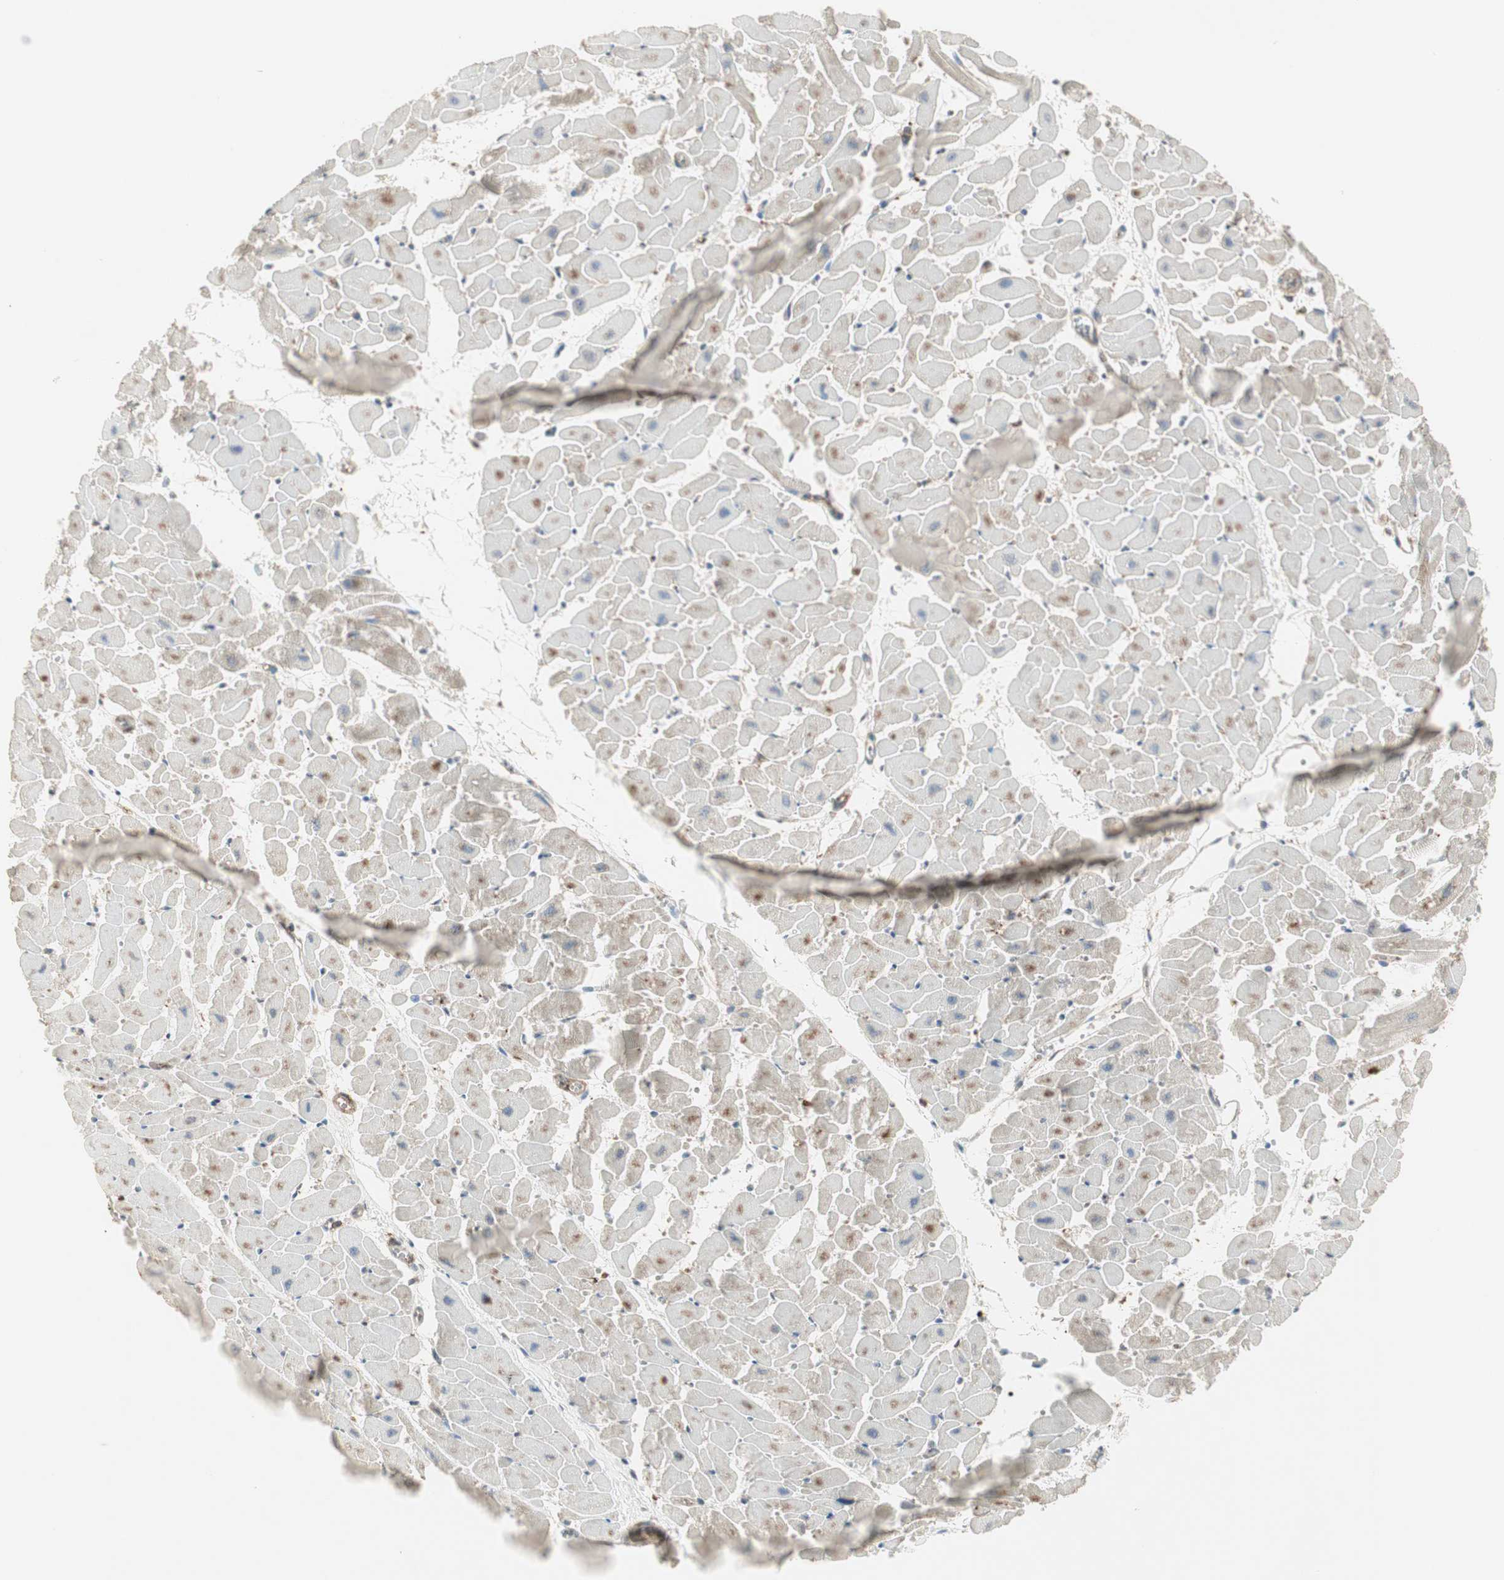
{"staining": {"intensity": "moderate", "quantity": "<25%", "location": "cytoplasmic/membranous"}, "tissue": "heart muscle", "cell_type": "Cardiomyocytes", "image_type": "normal", "snomed": [{"axis": "morphology", "description": "Normal tissue, NOS"}, {"axis": "topography", "description": "Heart"}], "caption": "Protein staining shows moderate cytoplasmic/membranous staining in about <25% of cardiomyocytes in normal heart muscle. (DAB (3,3'-diaminobenzidine) = brown stain, brightfield microscopy at high magnification).", "gene": "MMP3", "patient": {"sex": "female", "age": 19}}